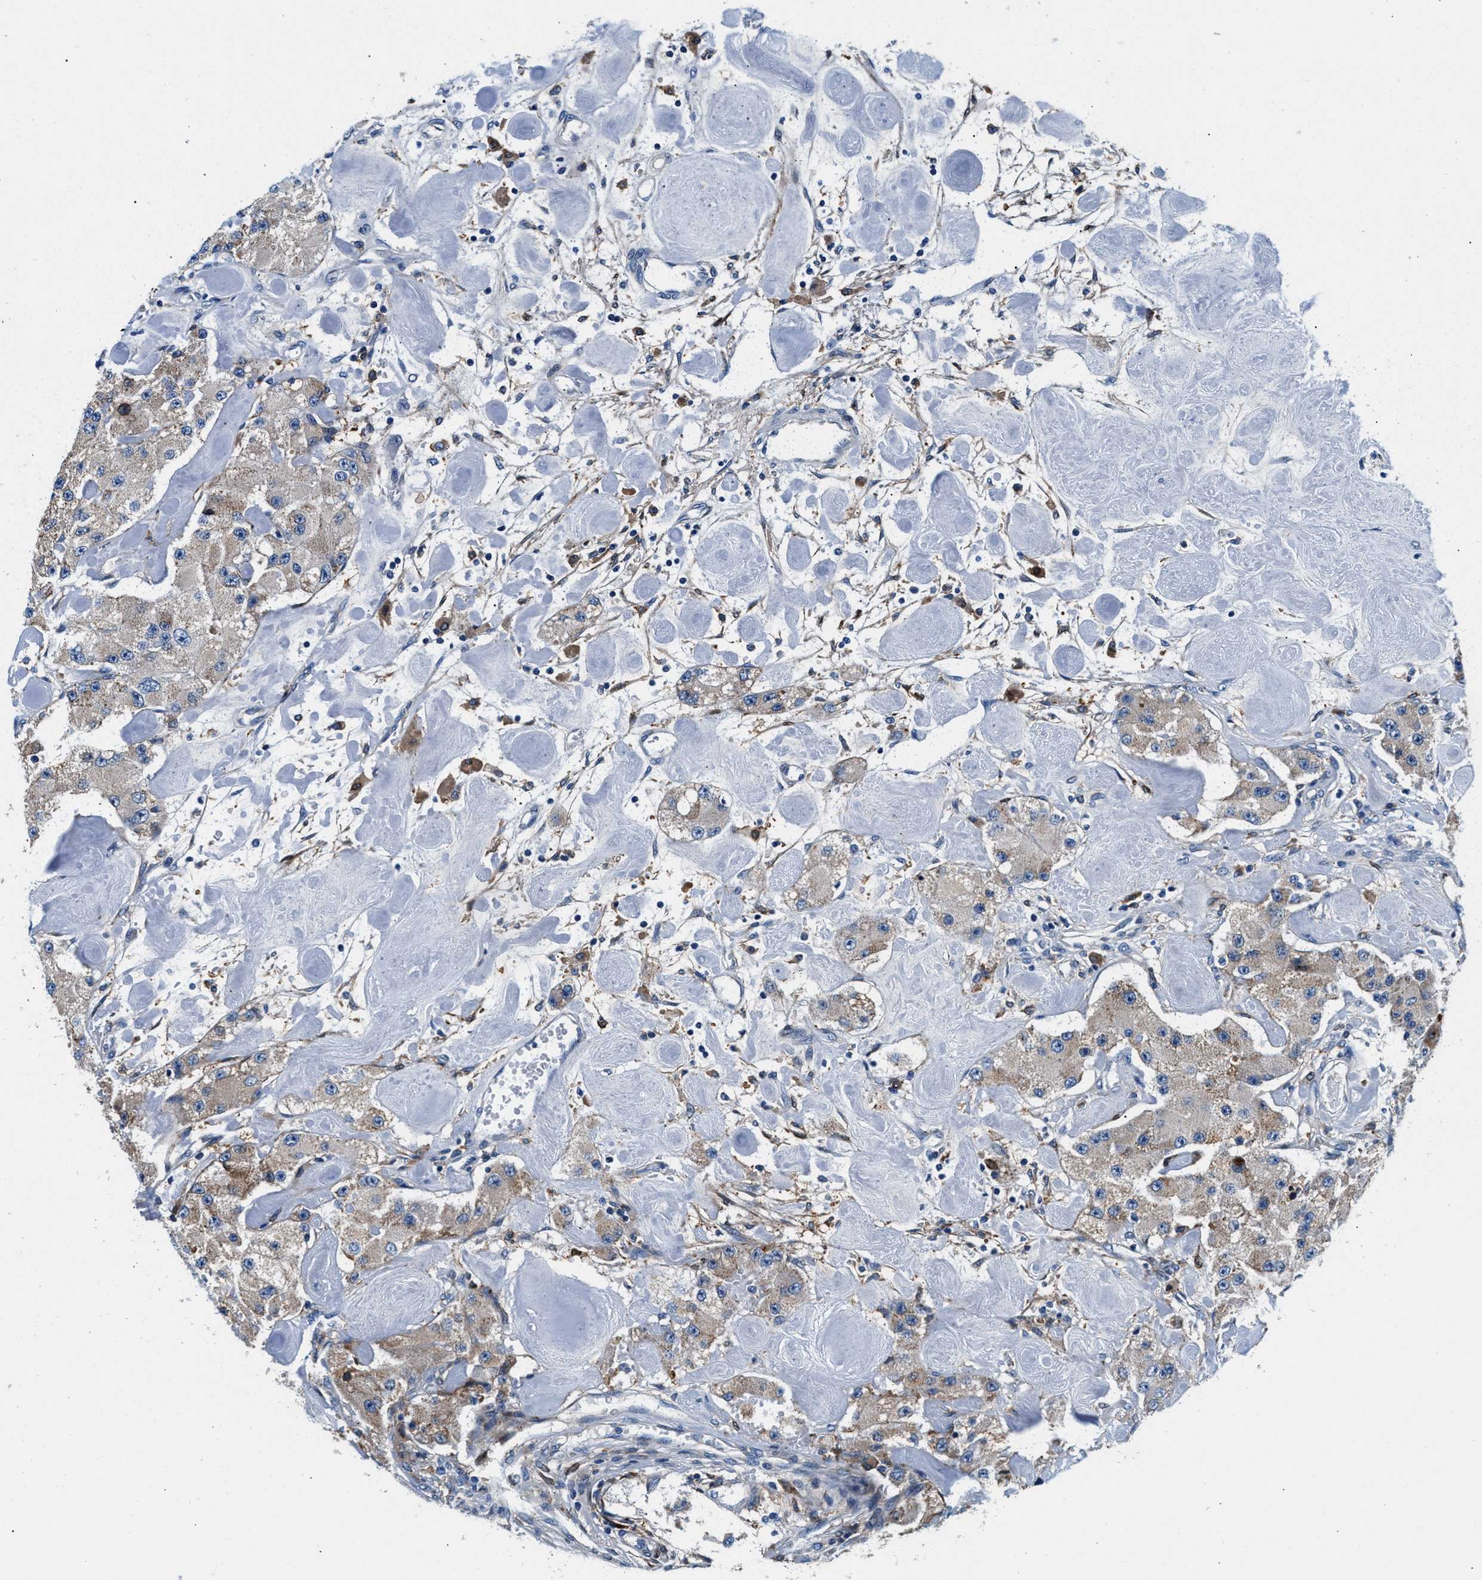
{"staining": {"intensity": "moderate", "quantity": "25%-75%", "location": "cytoplasmic/membranous"}, "tissue": "carcinoid", "cell_type": "Tumor cells", "image_type": "cancer", "snomed": [{"axis": "morphology", "description": "Carcinoid, malignant, NOS"}, {"axis": "topography", "description": "Pancreas"}], "caption": "Moderate cytoplasmic/membranous expression is seen in about 25%-75% of tumor cells in carcinoid (malignant).", "gene": "SLFN11", "patient": {"sex": "male", "age": 41}}